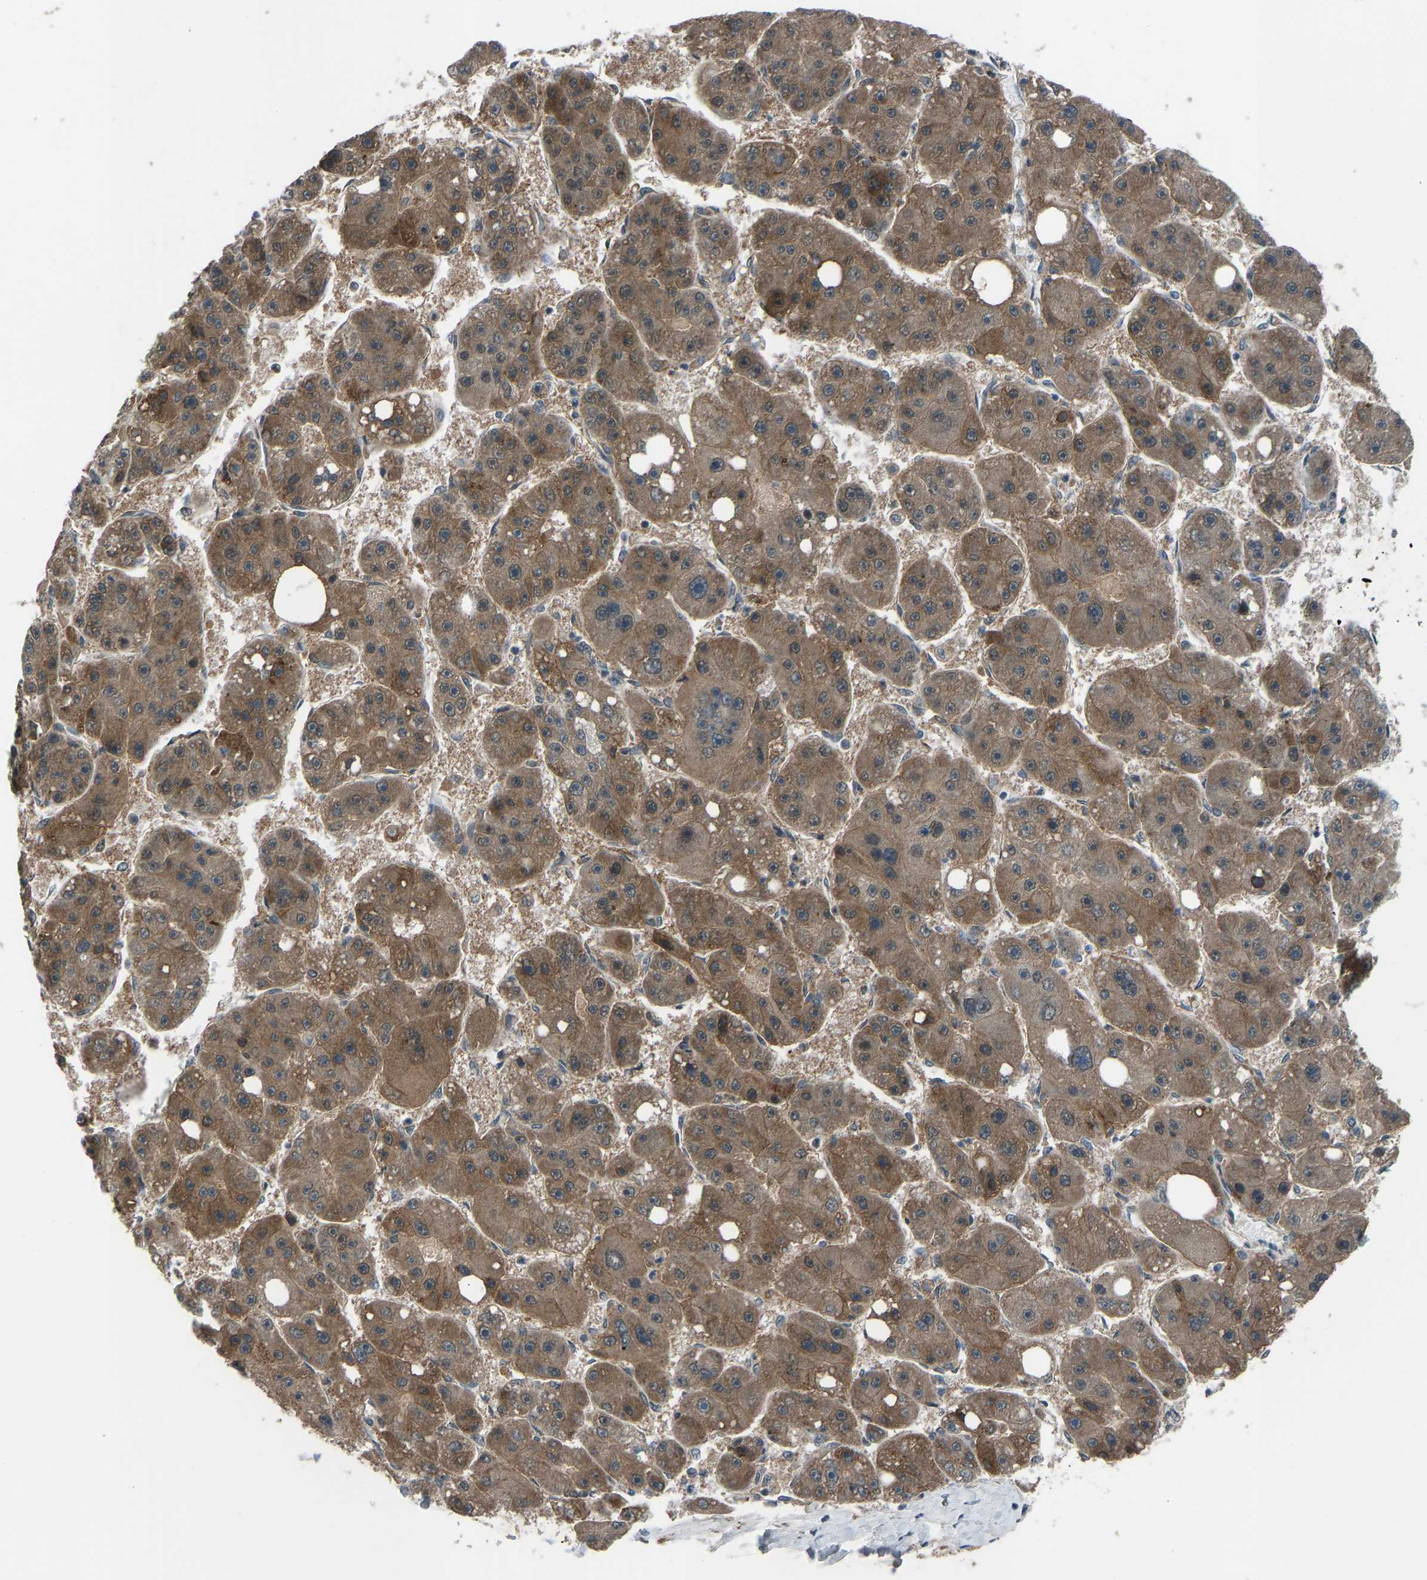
{"staining": {"intensity": "moderate", "quantity": ">75%", "location": "cytoplasmic/membranous"}, "tissue": "liver cancer", "cell_type": "Tumor cells", "image_type": "cancer", "snomed": [{"axis": "morphology", "description": "Carcinoma, Hepatocellular, NOS"}, {"axis": "topography", "description": "Liver"}], "caption": "Immunohistochemistry staining of liver cancer, which exhibits medium levels of moderate cytoplasmic/membranous positivity in approximately >75% of tumor cells indicating moderate cytoplasmic/membranous protein positivity. The staining was performed using DAB (brown) for protein detection and nuclei were counterstained in hematoxylin (blue).", "gene": "SLC43A1", "patient": {"sex": "female", "age": 61}}